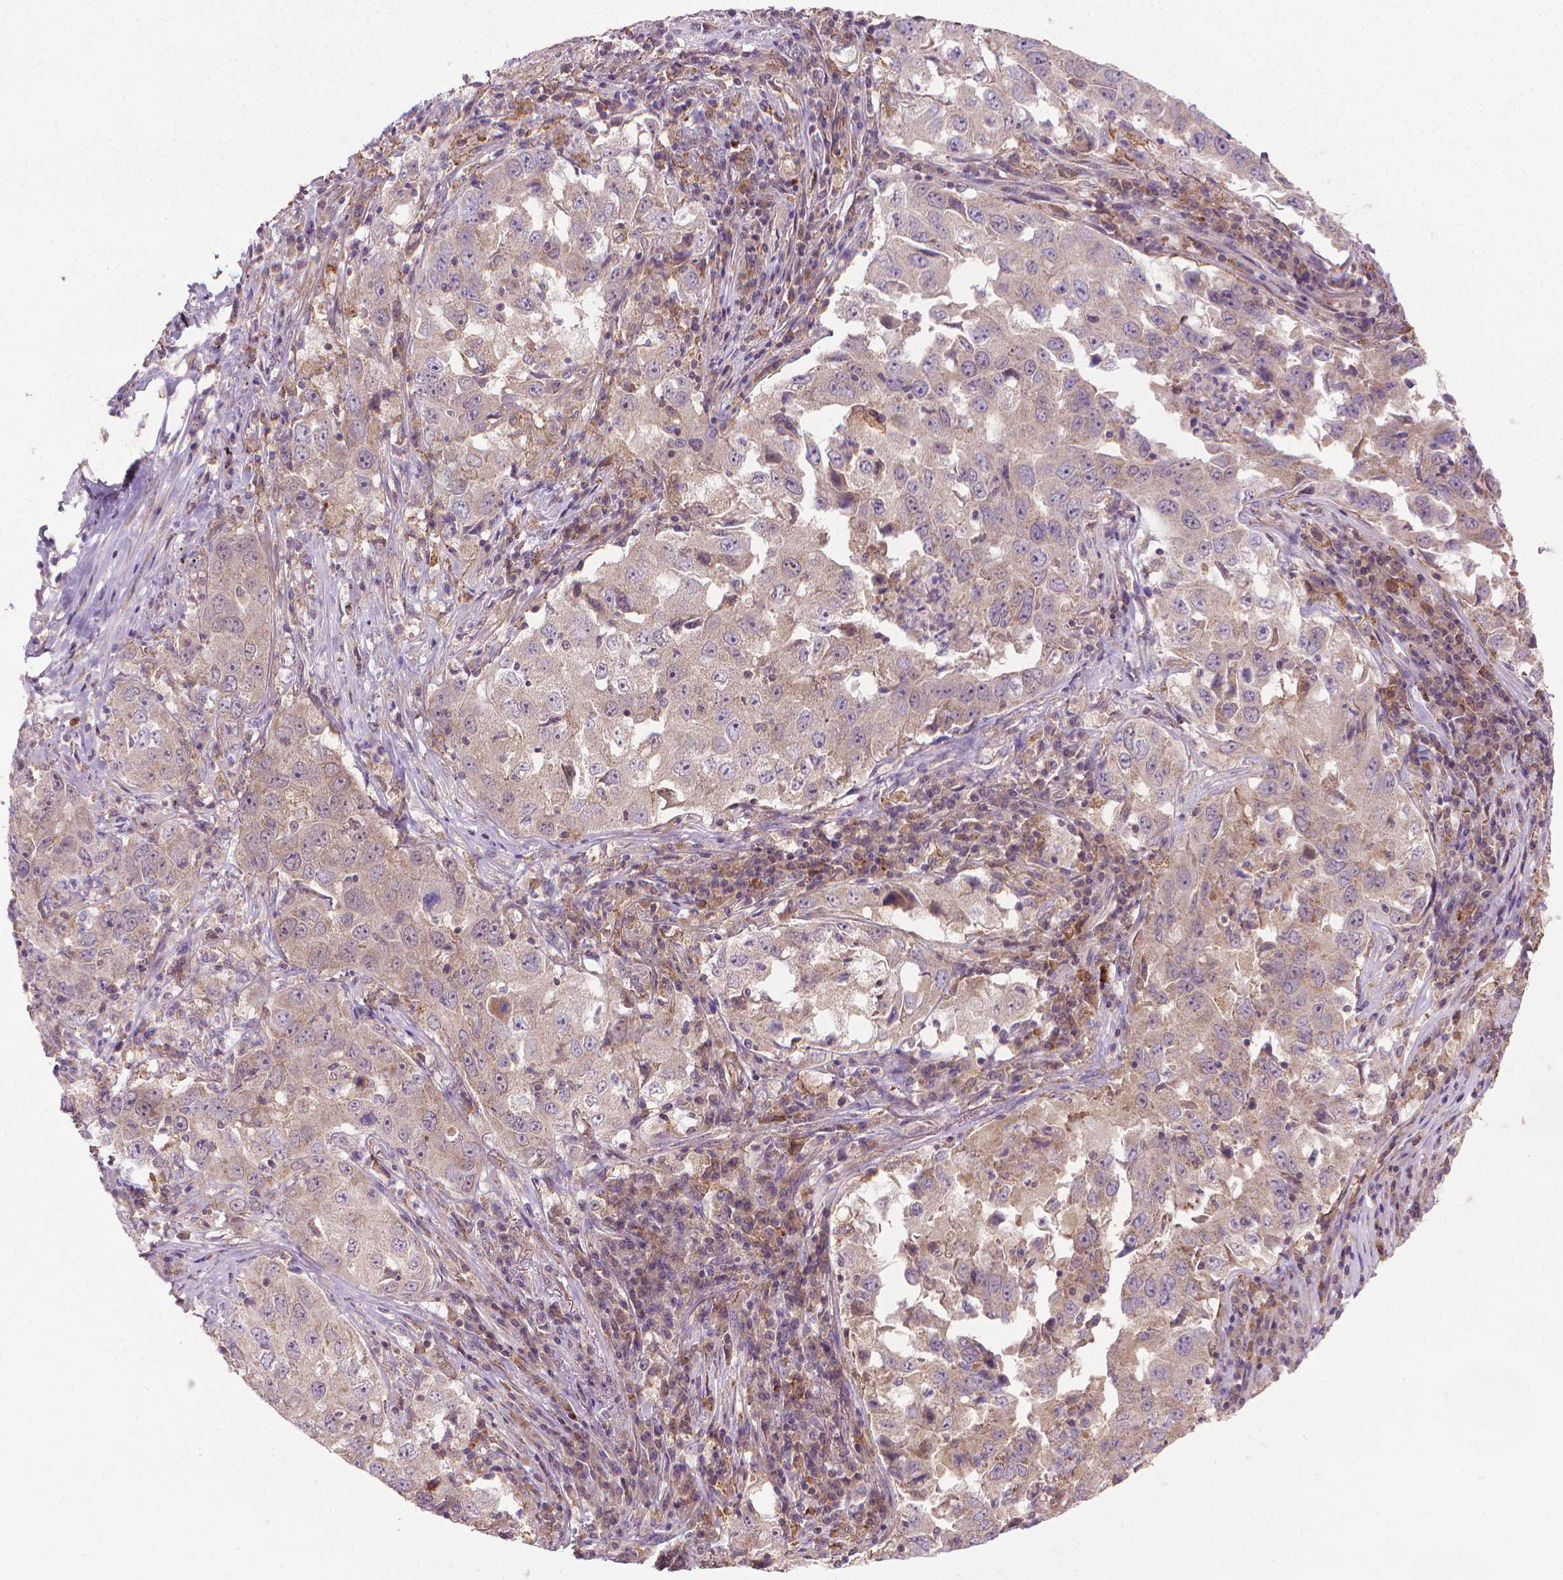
{"staining": {"intensity": "weak", "quantity": ">75%", "location": "cytoplasmic/membranous"}, "tissue": "lung cancer", "cell_type": "Tumor cells", "image_type": "cancer", "snomed": [{"axis": "morphology", "description": "Adenocarcinoma, NOS"}, {"axis": "topography", "description": "Lung"}], "caption": "Lung cancer stained with IHC shows weak cytoplasmic/membranous positivity in approximately >75% of tumor cells.", "gene": "PRAG1", "patient": {"sex": "male", "age": 73}}